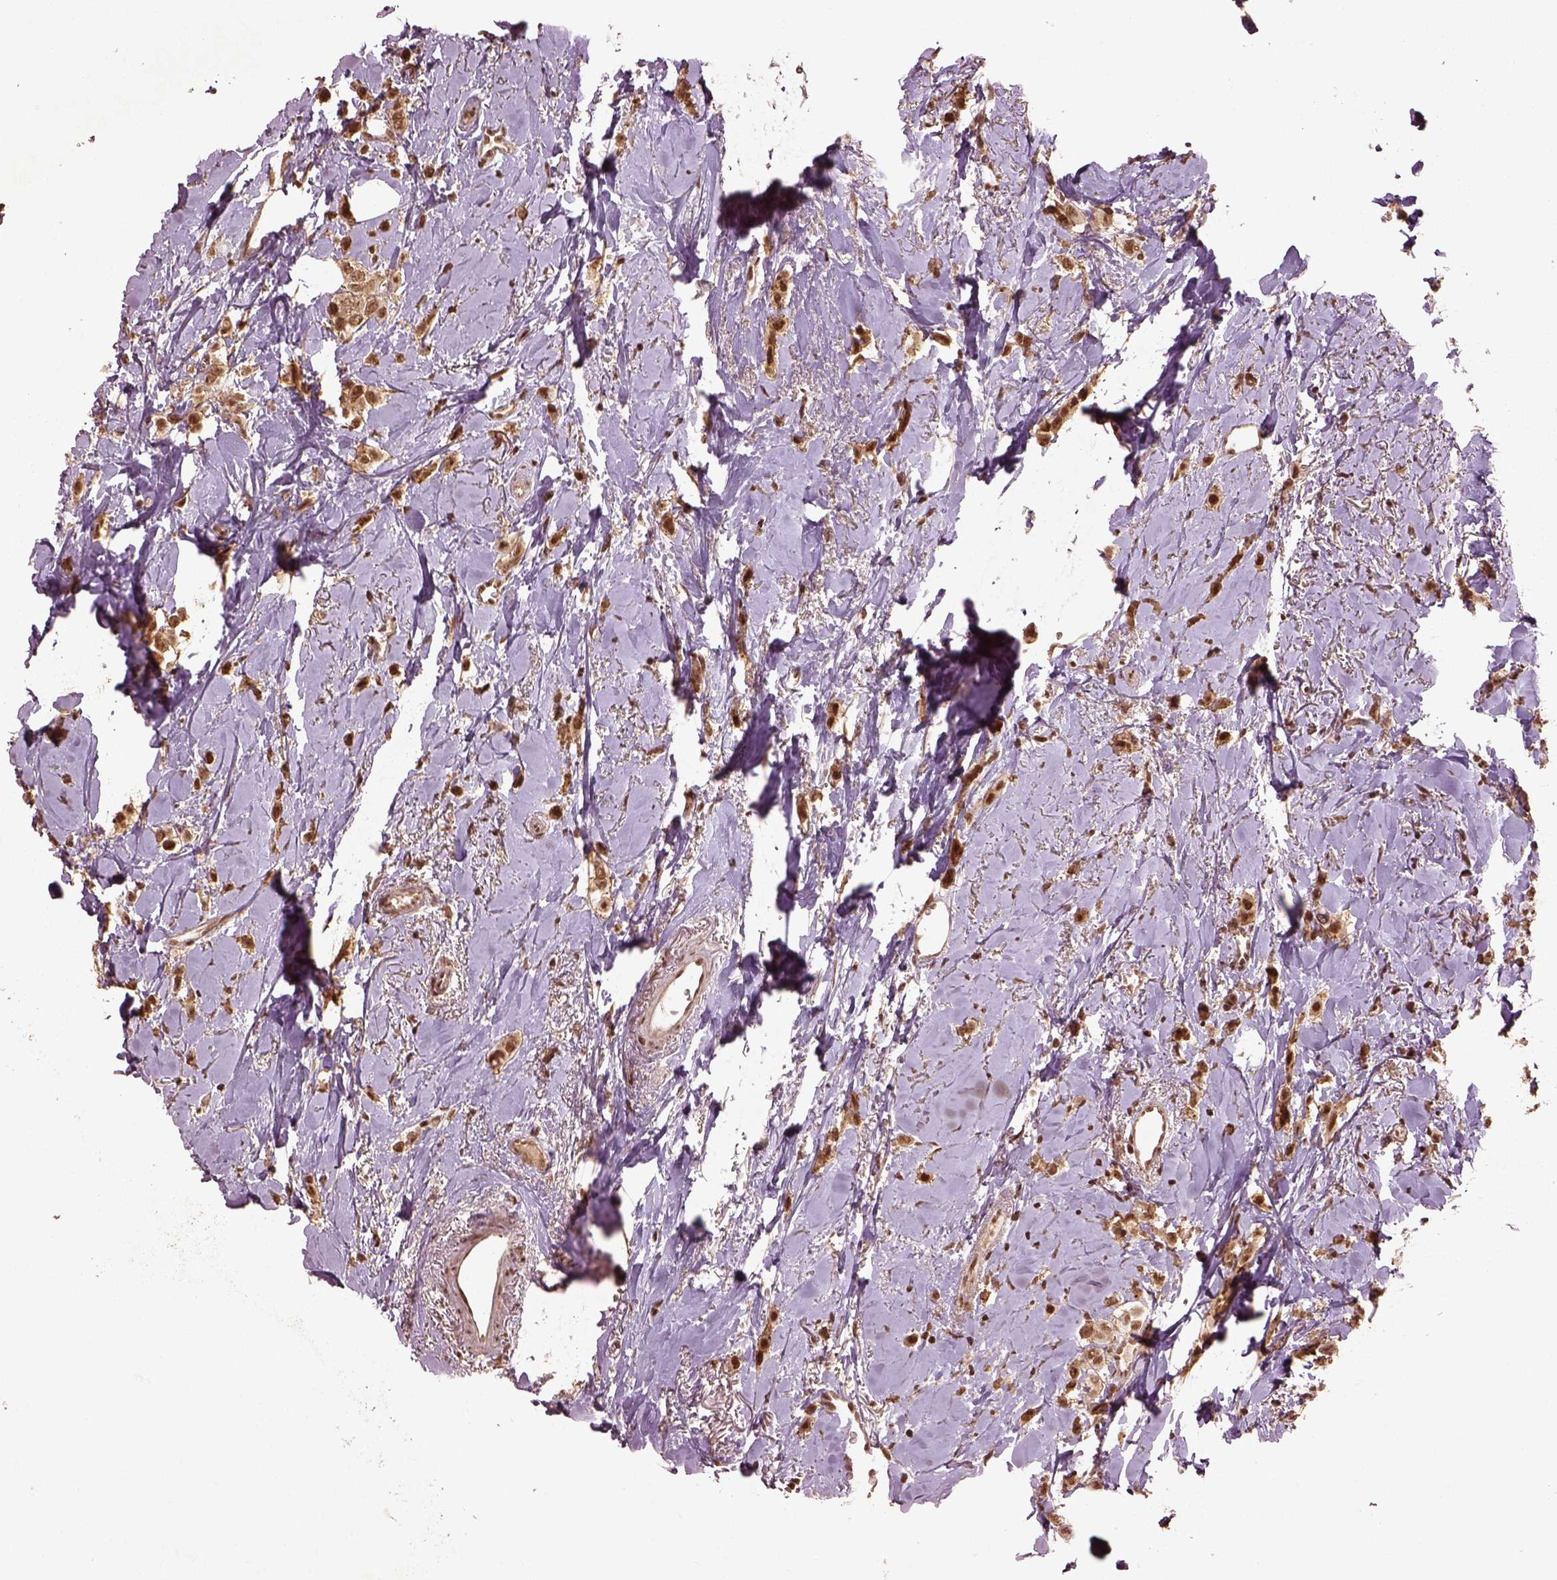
{"staining": {"intensity": "strong", "quantity": ">75%", "location": "nuclear"}, "tissue": "breast cancer", "cell_type": "Tumor cells", "image_type": "cancer", "snomed": [{"axis": "morphology", "description": "Lobular carcinoma"}, {"axis": "topography", "description": "Breast"}], "caption": "Strong nuclear staining is present in approximately >75% of tumor cells in breast cancer (lobular carcinoma).", "gene": "BRD9", "patient": {"sex": "female", "age": 66}}